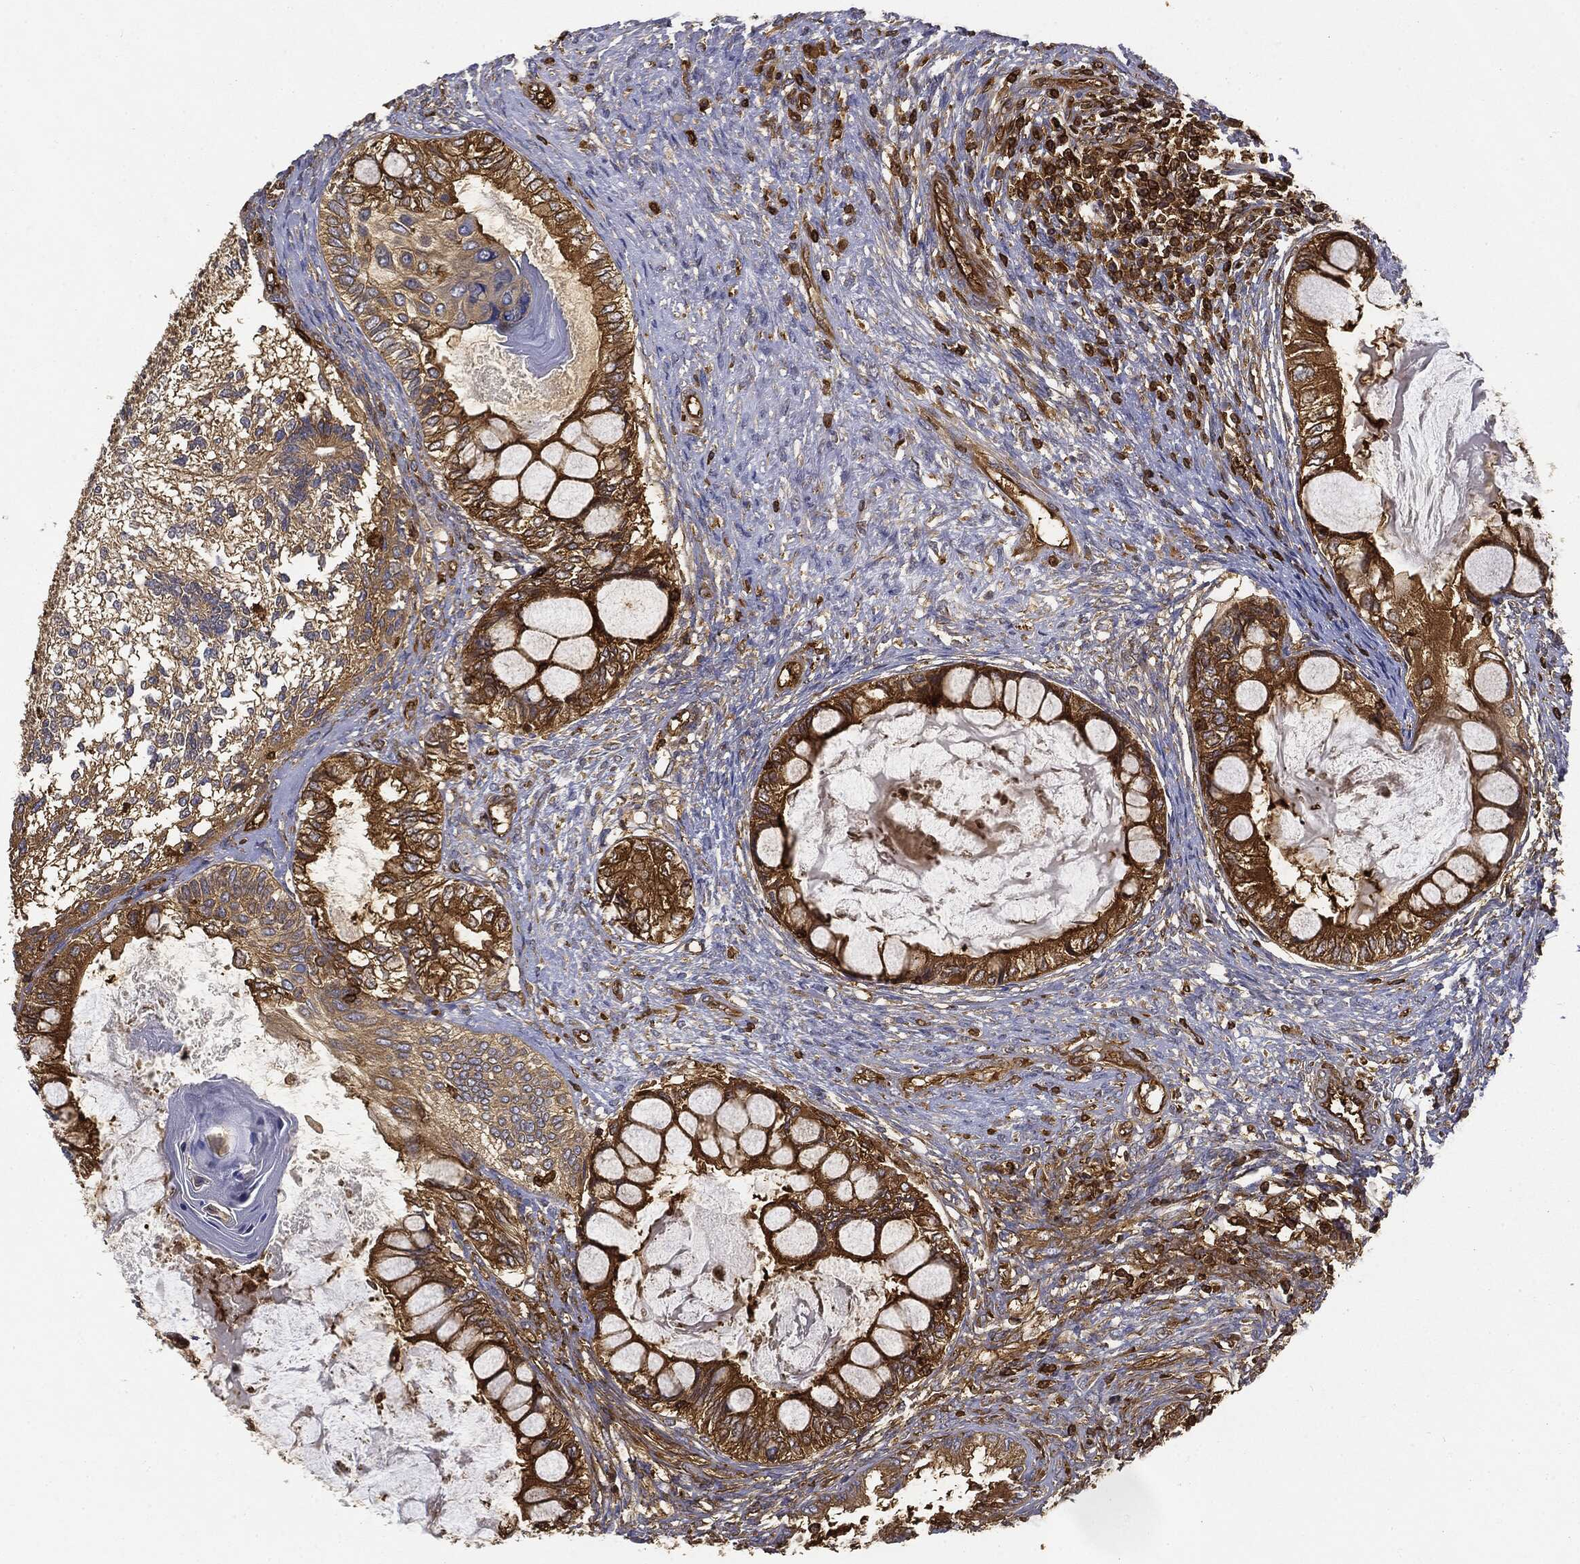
{"staining": {"intensity": "strong", "quantity": "25%-75%", "location": "cytoplasmic/membranous"}, "tissue": "testis cancer", "cell_type": "Tumor cells", "image_type": "cancer", "snomed": [{"axis": "morphology", "description": "Seminoma, NOS"}, {"axis": "morphology", "description": "Carcinoma, Embryonal, NOS"}, {"axis": "topography", "description": "Testis"}], "caption": "There is high levels of strong cytoplasmic/membranous staining in tumor cells of testis cancer (seminoma), as demonstrated by immunohistochemical staining (brown color).", "gene": "WDR1", "patient": {"sex": "male", "age": 41}}